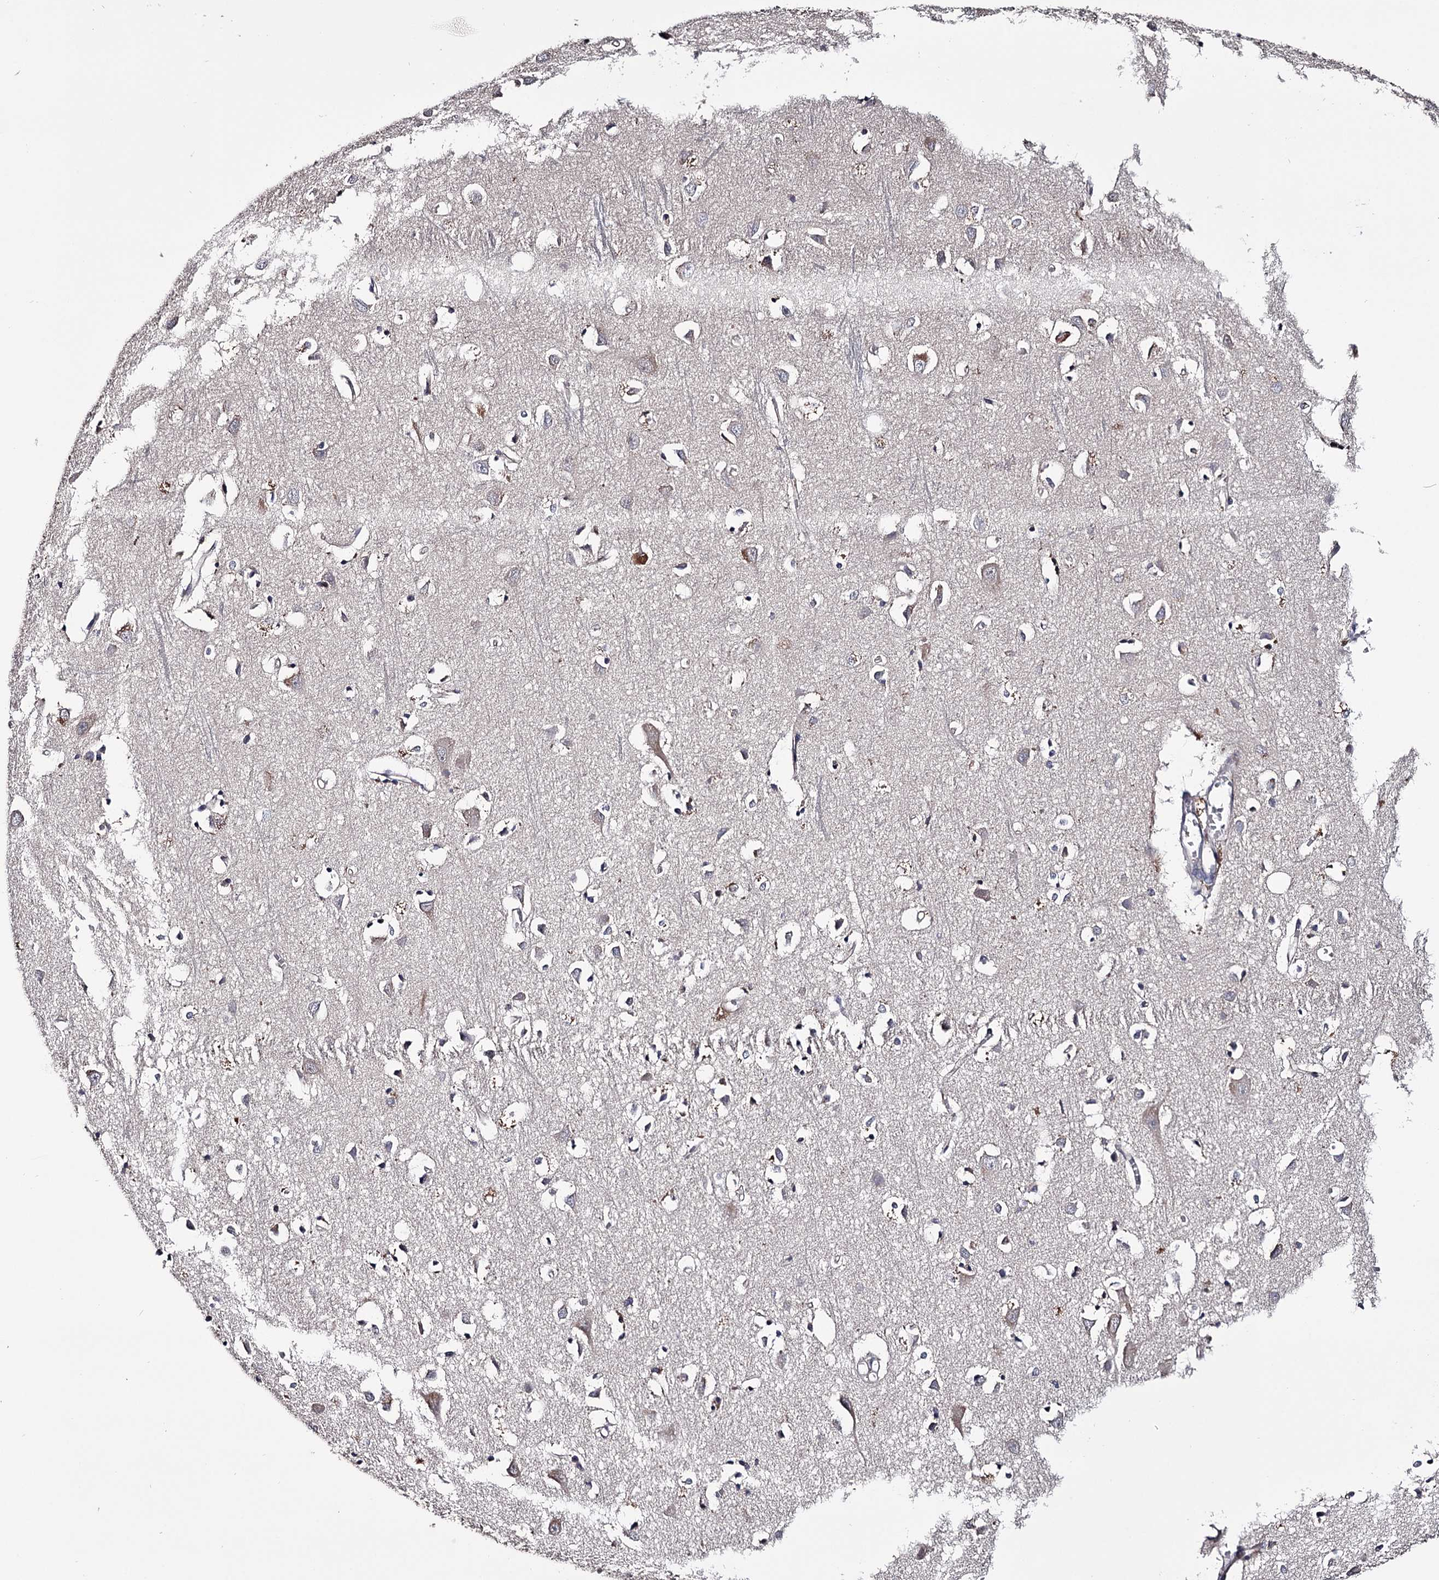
{"staining": {"intensity": "negative", "quantity": "none", "location": "none"}, "tissue": "cerebral cortex", "cell_type": "Endothelial cells", "image_type": "normal", "snomed": [{"axis": "morphology", "description": "Normal tissue, NOS"}, {"axis": "topography", "description": "Cerebral cortex"}], "caption": "The histopathology image displays no staining of endothelial cells in benign cerebral cortex.", "gene": "GSTO1", "patient": {"sex": "female", "age": 64}}